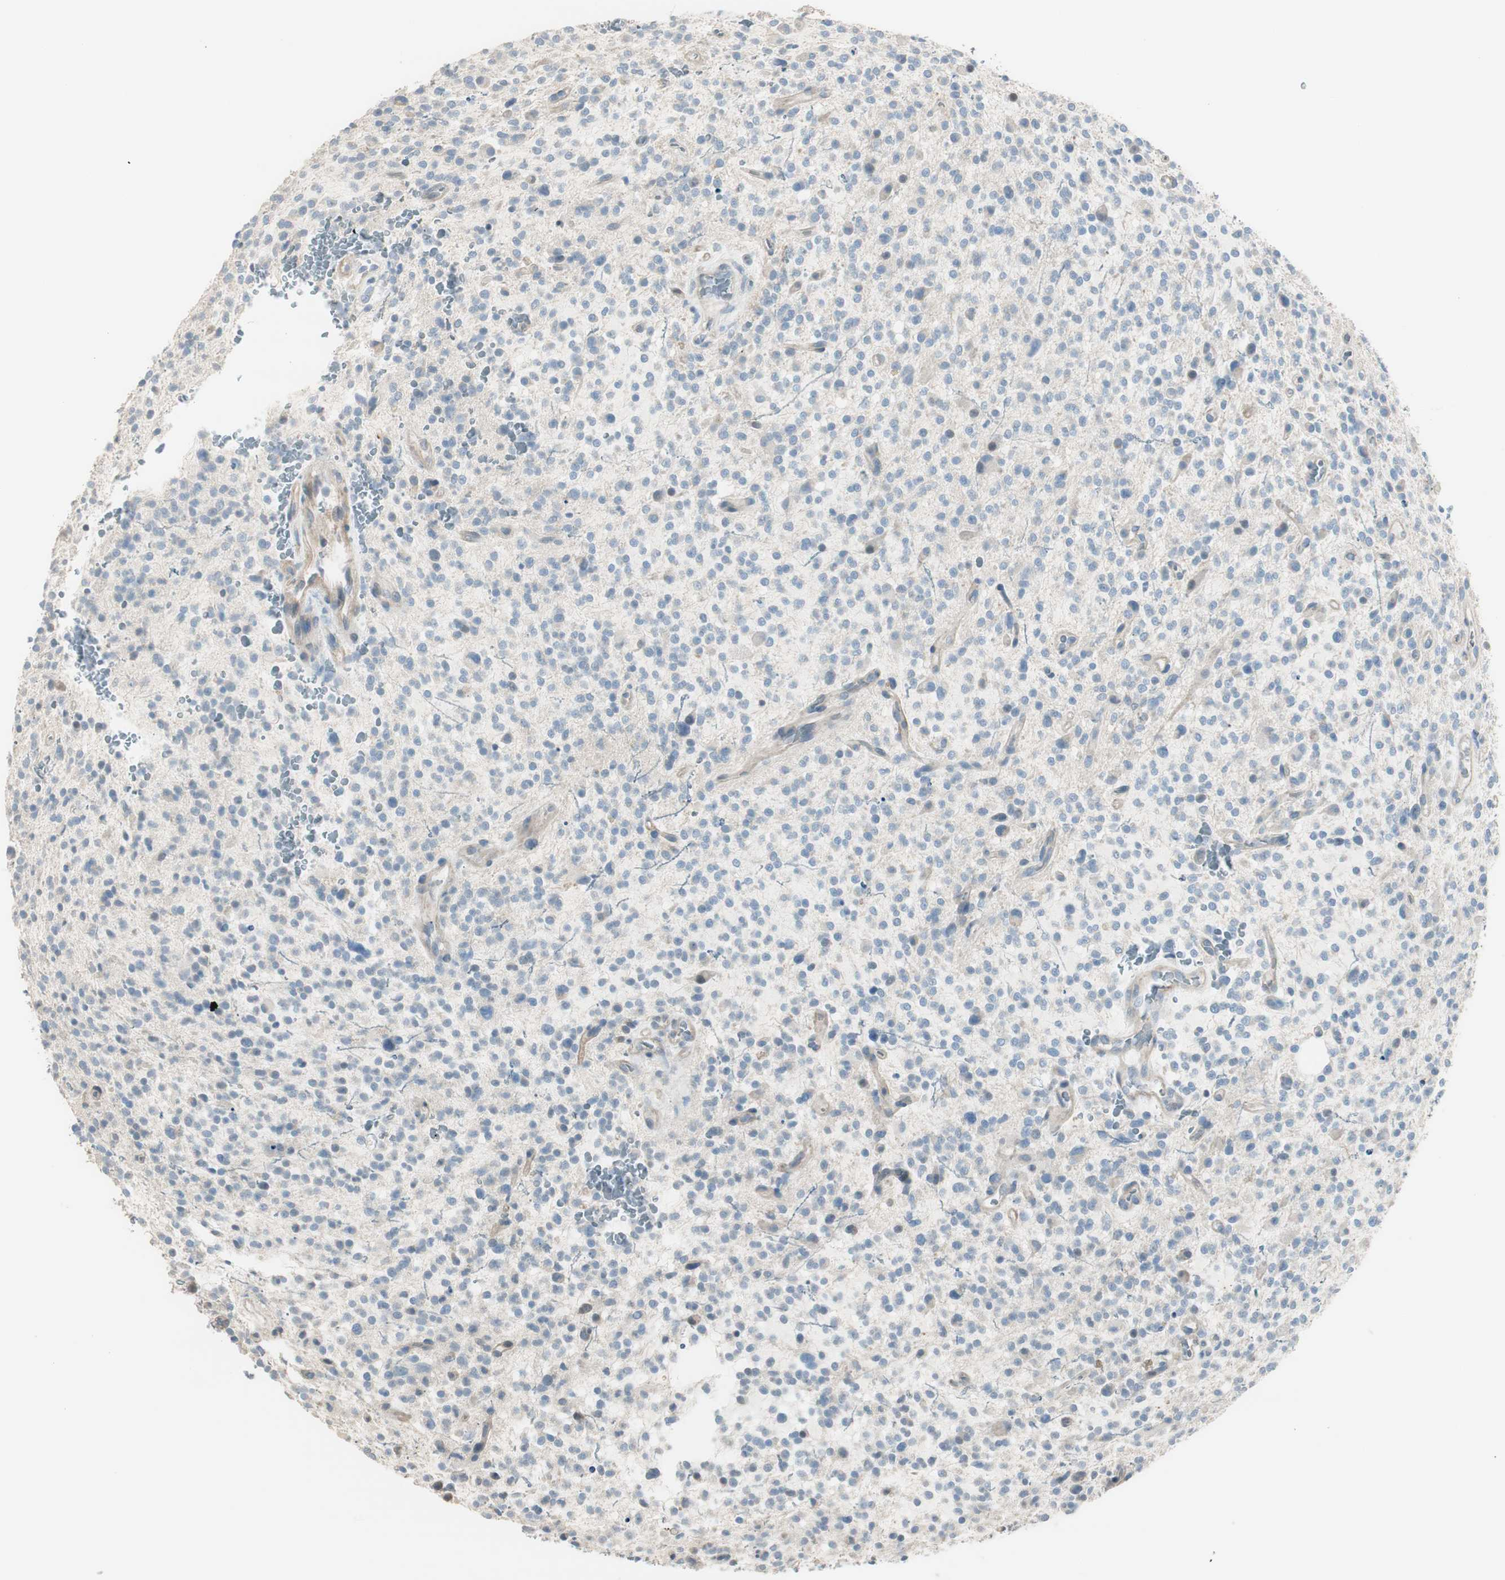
{"staining": {"intensity": "negative", "quantity": "none", "location": "none"}, "tissue": "glioma", "cell_type": "Tumor cells", "image_type": "cancer", "snomed": [{"axis": "morphology", "description": "Glioma, malignant, High grade"}, {"axis": "topography", "description": "Brain"}], "caption": "The immunohistochemistry (IHC) photomicrograph has no significant staining in tumor cells of malignant glioma (high-grade) tissue.", "gene": "EVA1A", "patient": {"sex": "male", "age": 48}}